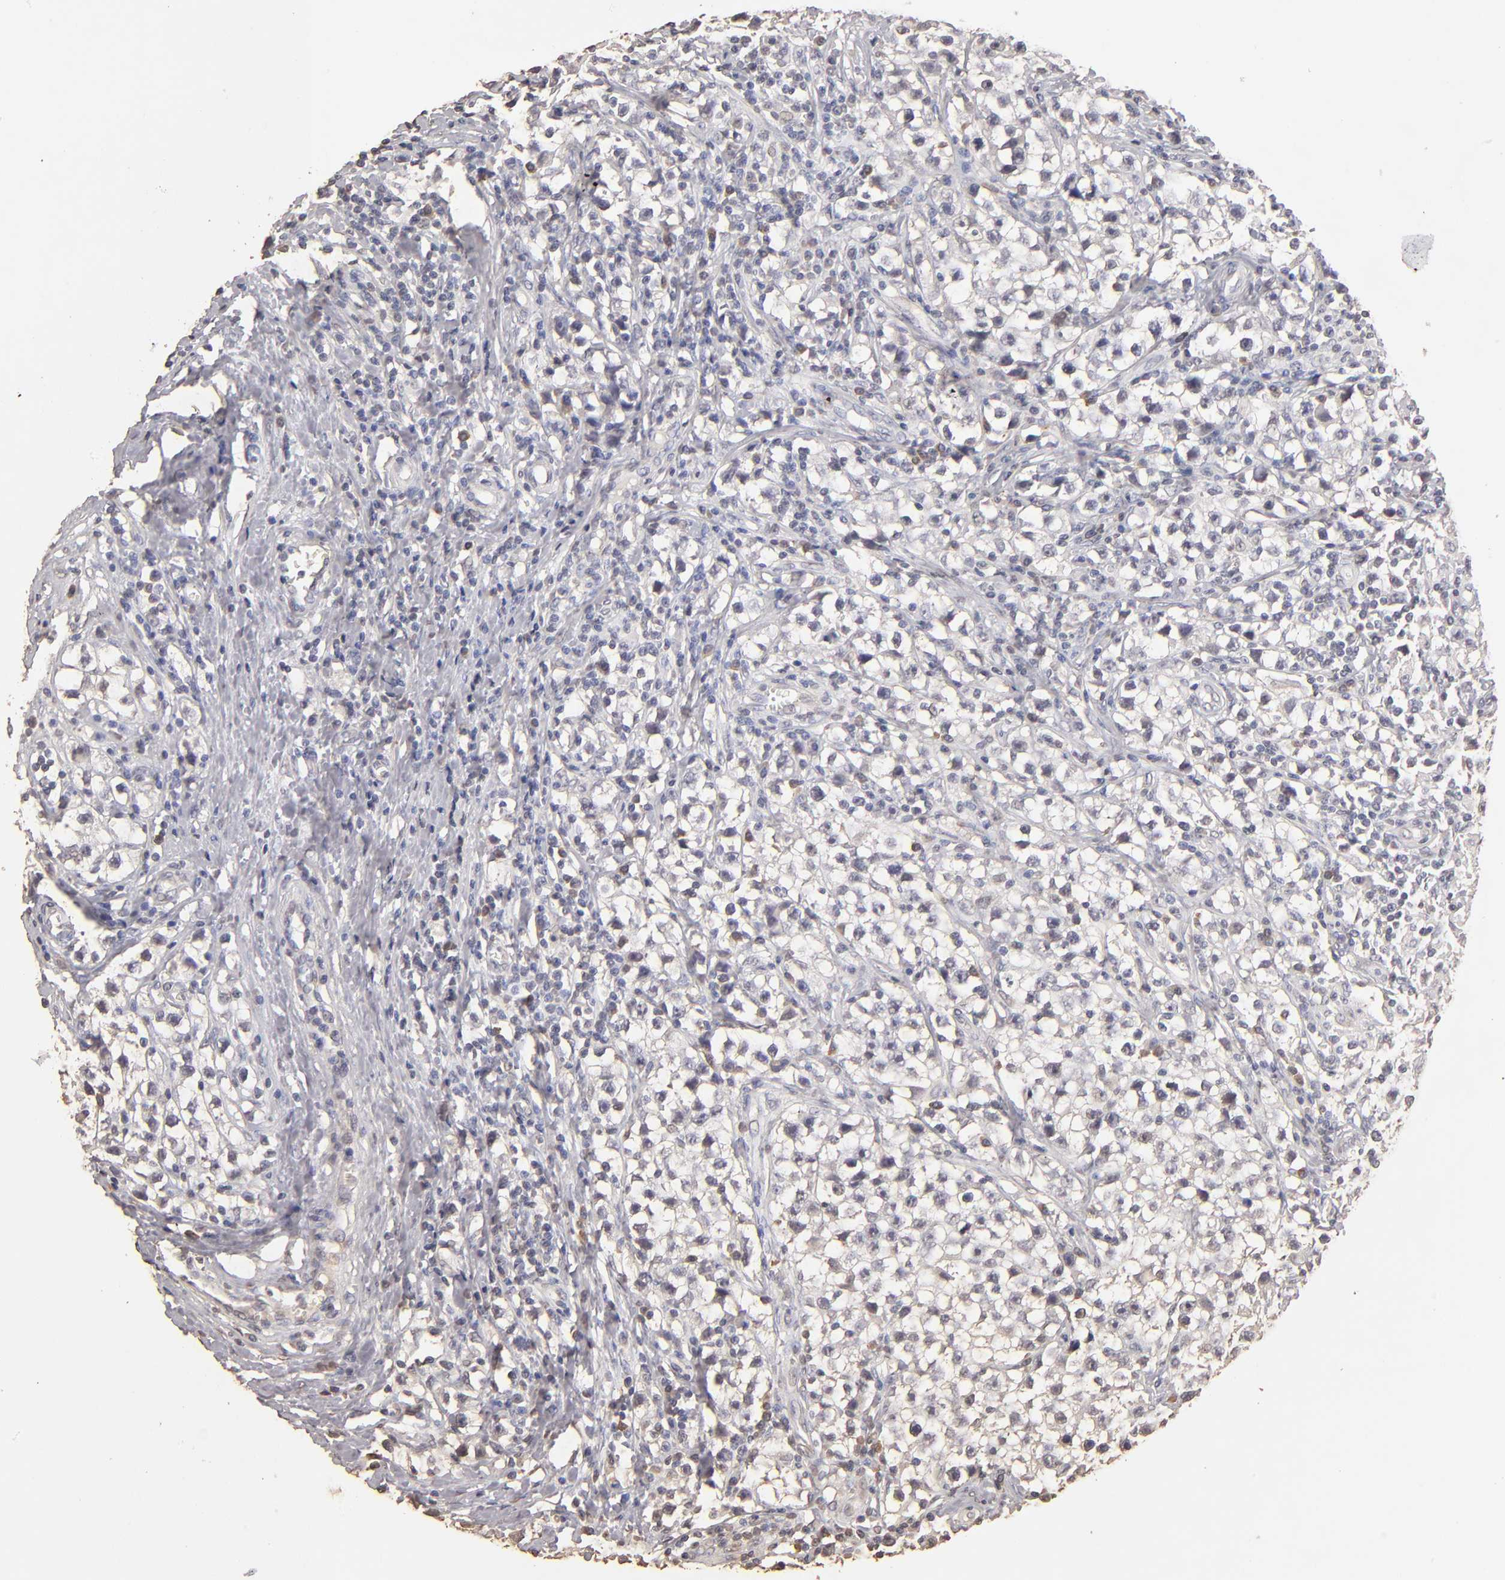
{"staining": {"intensity": "weak", "quantity": "<25%", "location": "cytoplasmic/membranous"}, "tissue": "testis cancer", "cell_type": "Tumor cells", "image_type": "cancer", "snomed": [{"axis": "morphology", "description": "Seminoma, NOS"}, {"axis": "topography", "description": "Testis"}], "caption": "Immunohistochemistry (IHC) histopathology image of human testis cancer stained for a protein (brown), which reveals no positivity in tumor cells.", "gene": "OPHN1", "patient": {"sex": "male", "age": 35}}